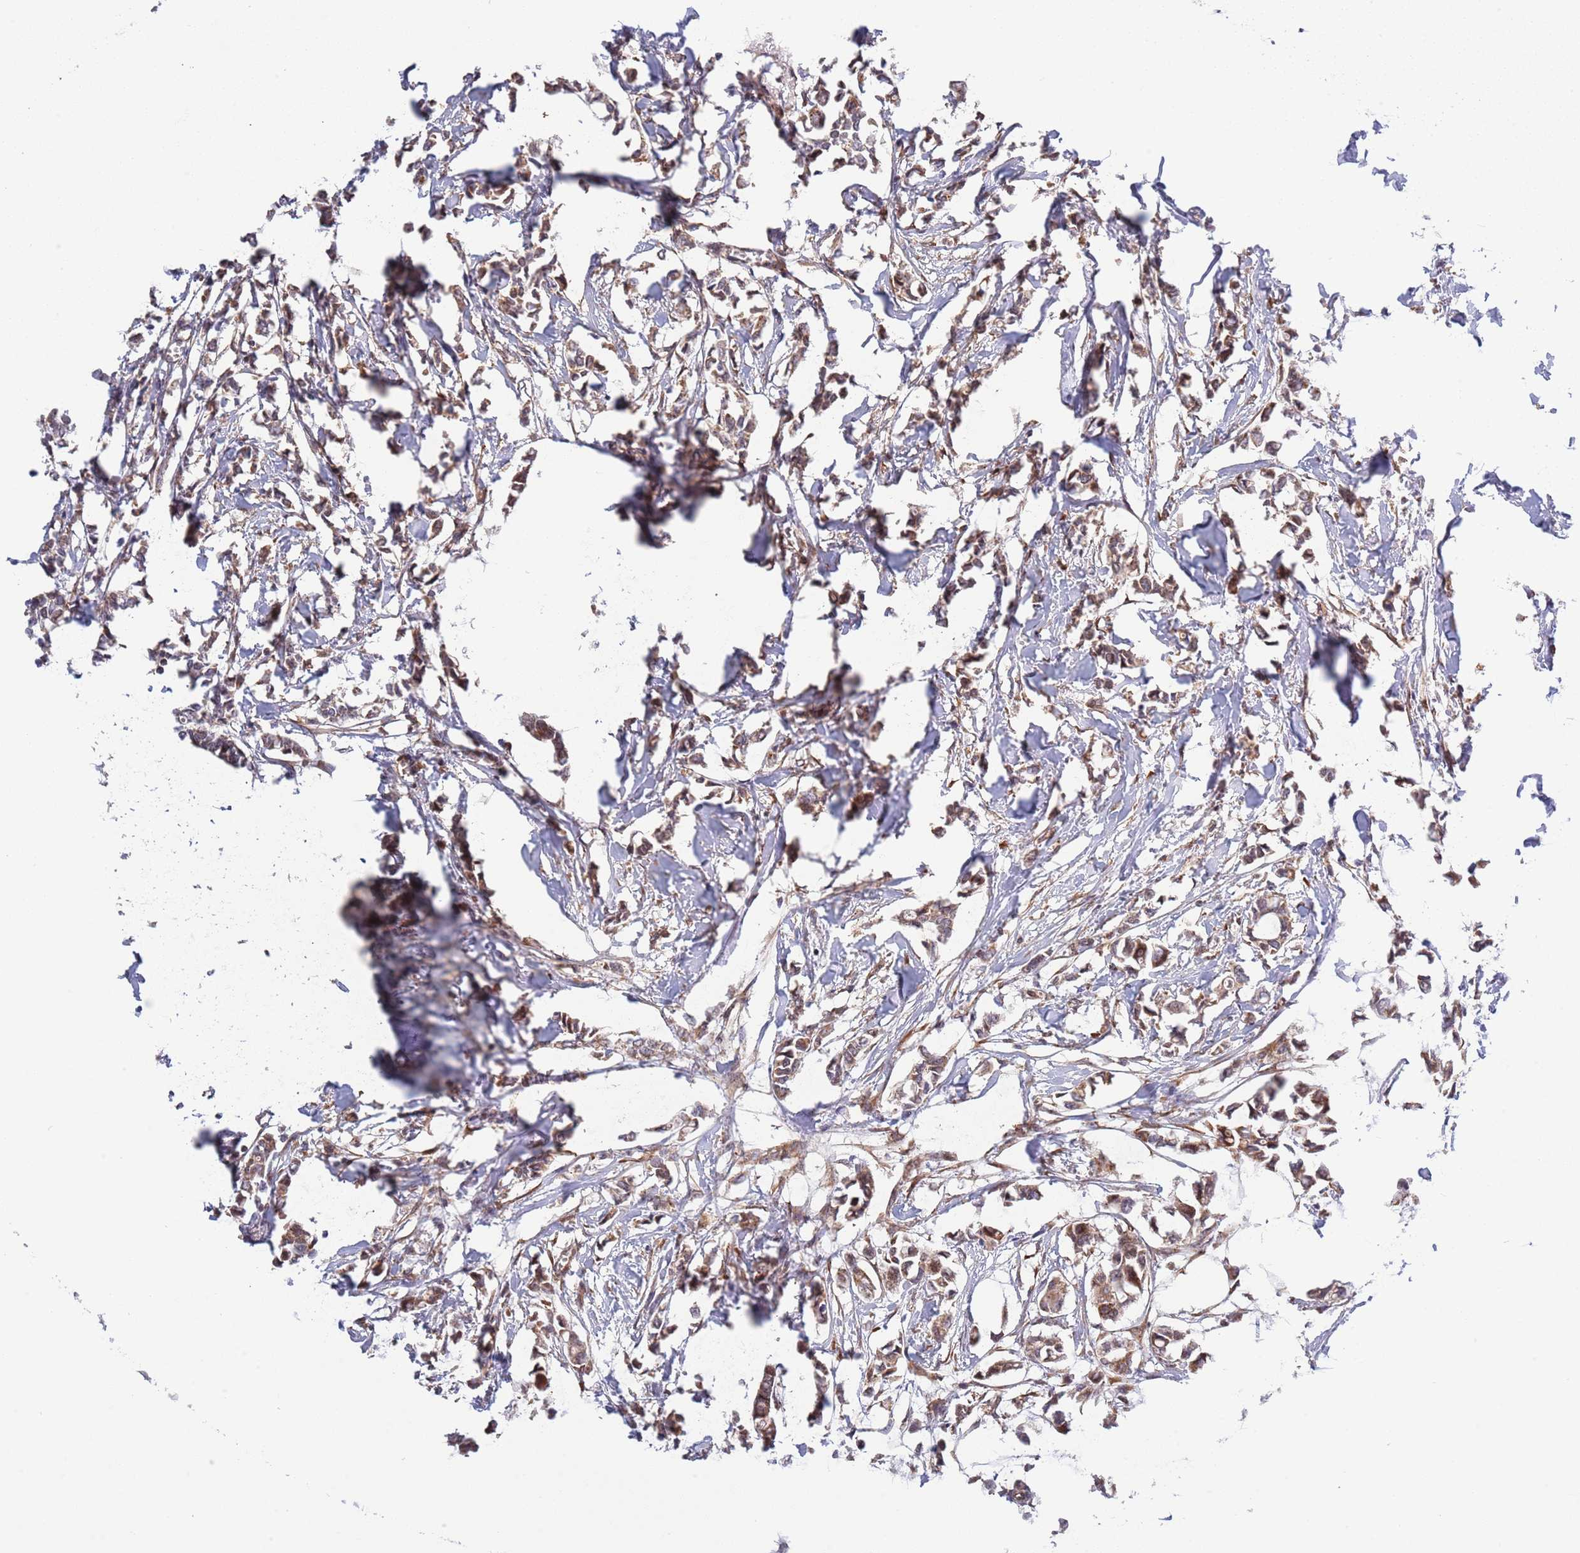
{"staining": {"intensity": "weak", "quantity": ">75%", "location": "cytoplasmic/membranous"}, "tissue": "breast cancer", "cell_type": "Tumor cells", "image_type": "cancer", "snomed": [{"axis": "morphology", "description": "Duct carcinoma"}, {"axis": "topography", "description": "Breast"}], "caption": "DAB immunohistochemical staining of breast cancer (invasive ductal carcinoma) exhibits weak cytoplasmic/membranous protein positivity in approximately >75% of tumor cells. (DAB (3,3'-diaminobenzidine) = brown stain, brightfield microscopy at high magnification).", "gene": "TBX10", "patient": {"sex": "female", "age": 41}}